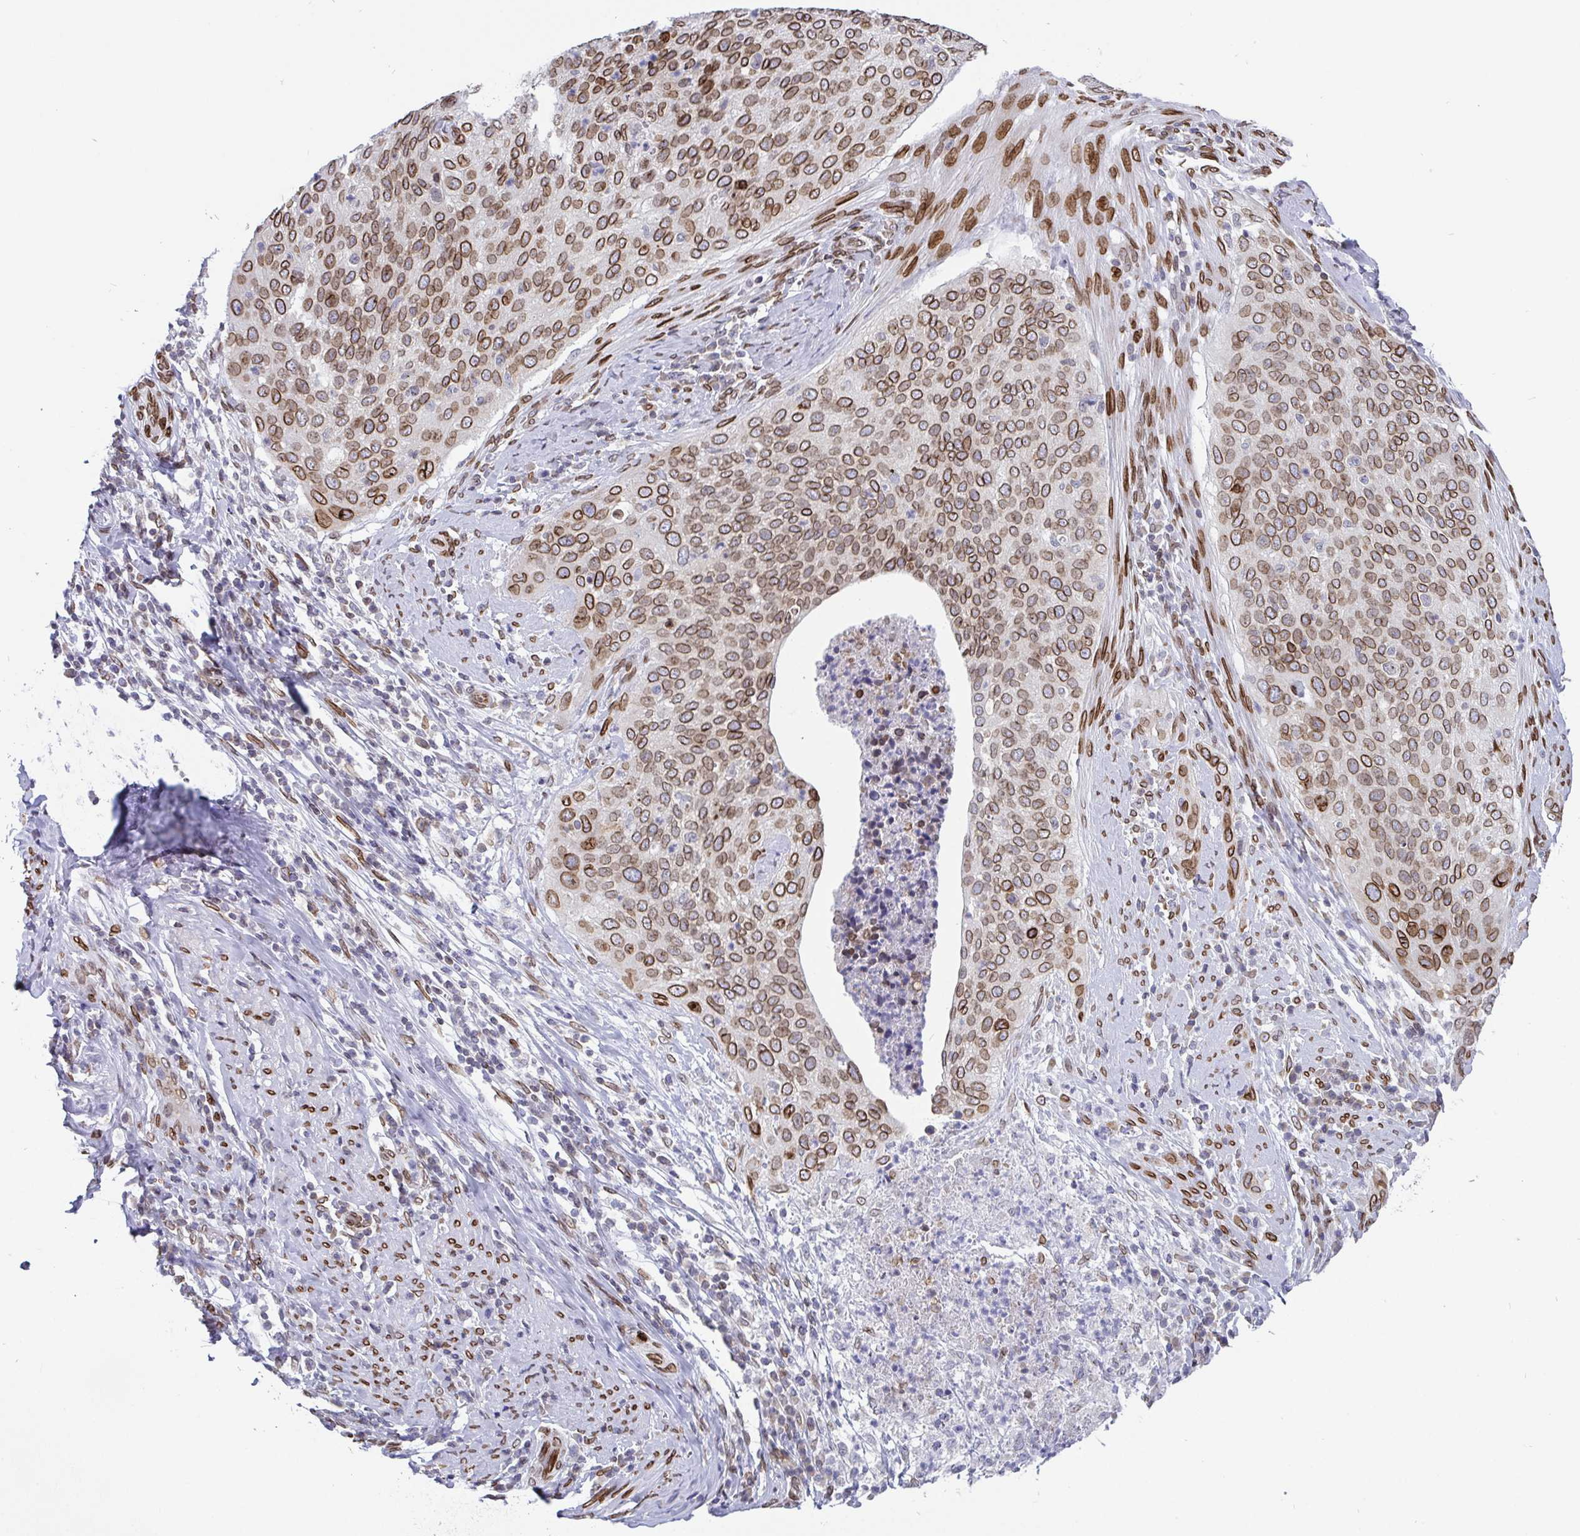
{"staining": {"intensity": "moderate", "quantity": ">75%", "location": "cytoplasmic/membranous,nuclear"}, "tissue": "cervical cancer", "cell_type": "Tumor cells", "image_type": "cancer", "snomed": [{"axis": "morphology", "description": "Squamous cell carcinoma, NOS"}, {"axis": "topography", "description": "Cervix"}], "caption": "Immunohistochemical staining of squamous cell carcinoma (cervical) shows moderate cytoplasmic/membranous and nuclear protein positivity in approximately >75% of tumor cells.", "gene": "EMD", "patient": {"sex": "female", "age": 38}}